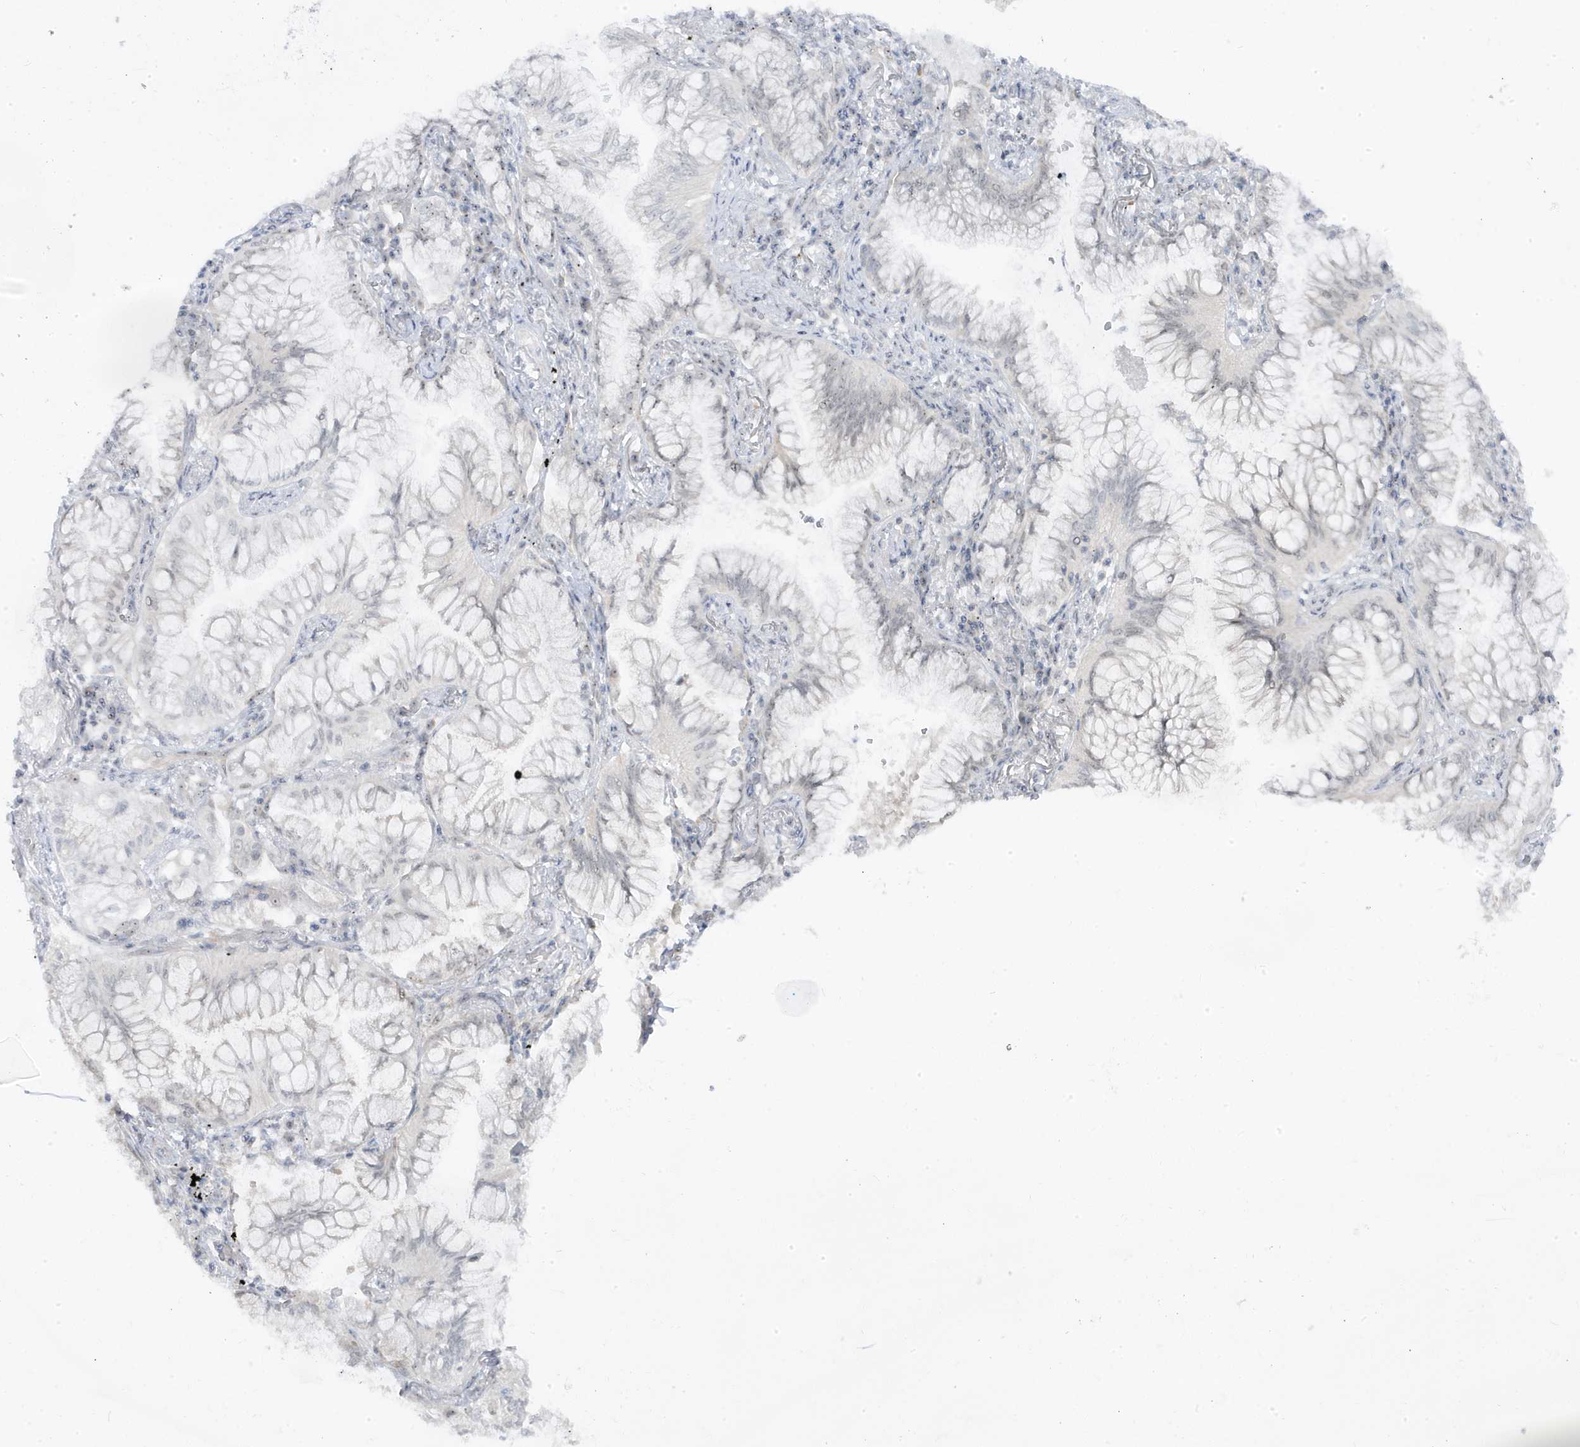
{"staining": {"intensity": "negative", "quantity": "none", "location": "none"}, "tissue": "lung cancer", "cell_type": "Tumor cells", "image_type": "cancer", "snomed": [{"axis": "morphology", "description": "Adenocarcinoma, NOS"}, {"axis": "topography", "description": "Lung"}], "caption": "High power microscopy photomicrograph of an IHC image of lung cancer (adenocarcinoma), revealing no significant positivity in tumor cells.", "gene": "TSEN15", "patient": {"sex": "female", "age": 70}}